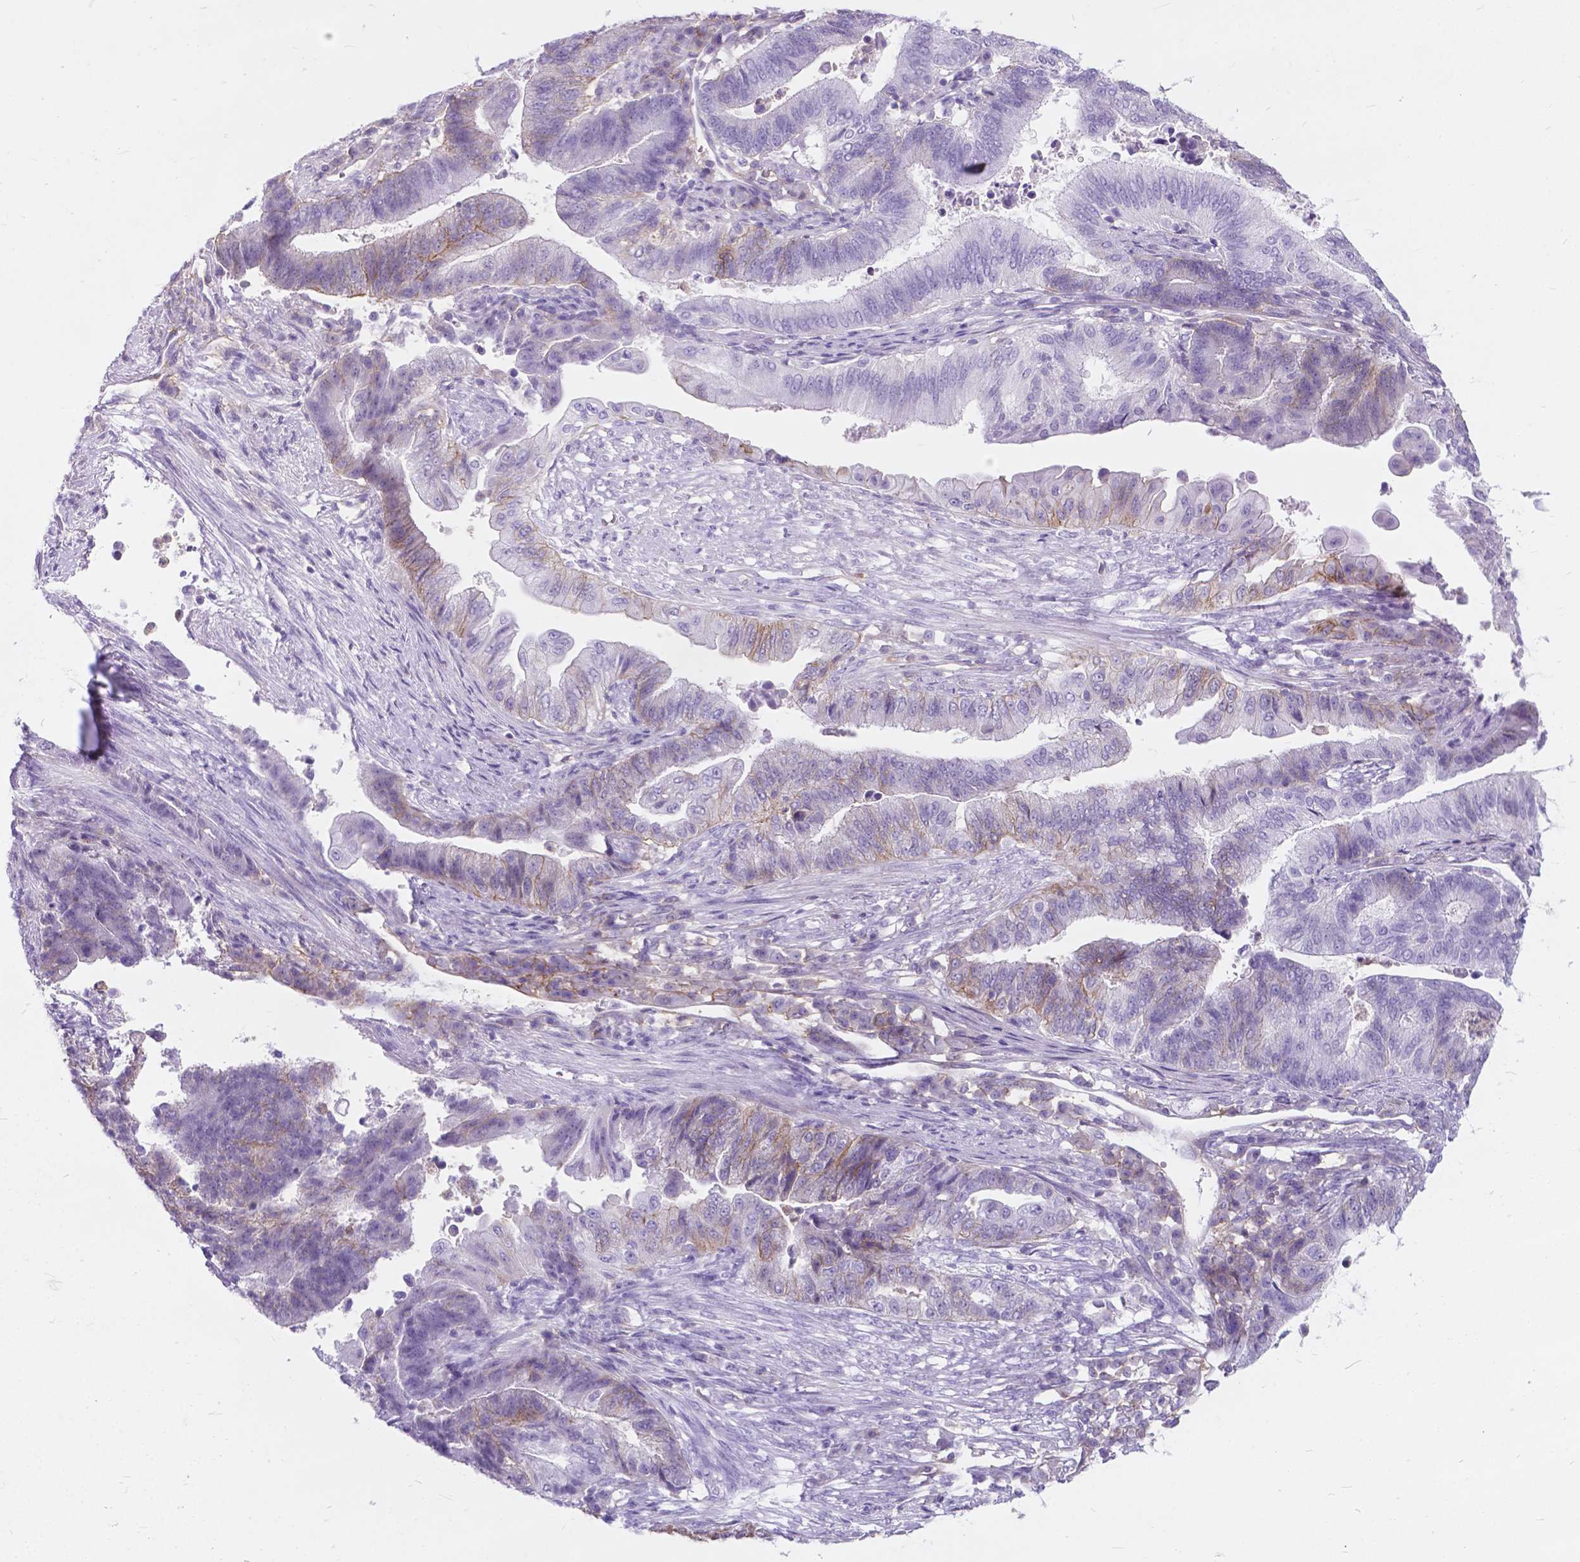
{"staining": {"intensity": "weak", "quantity": "<25%", "location": "cytoplasmic/membranous"}, "tissue": "endometrial cancer", "cell_type": "Tumor cells", "image_type": "cancer", "snomed": [{"axis": "morphology", "description": "Adenocarcinoma, NOS"}, {"axis": "topography", "description": "Uterus"}, {"axis": "topography", "description": "Endometrium"}], "caption": "High power microscopy histopathology image of an immunohistochemistry histopathology image of endometrial cancer (adenocarcinoma), revealing no significant staining in tumor cells.", "gene": "KIAA0040", "patient": {"sex": "female", "age": 54}}